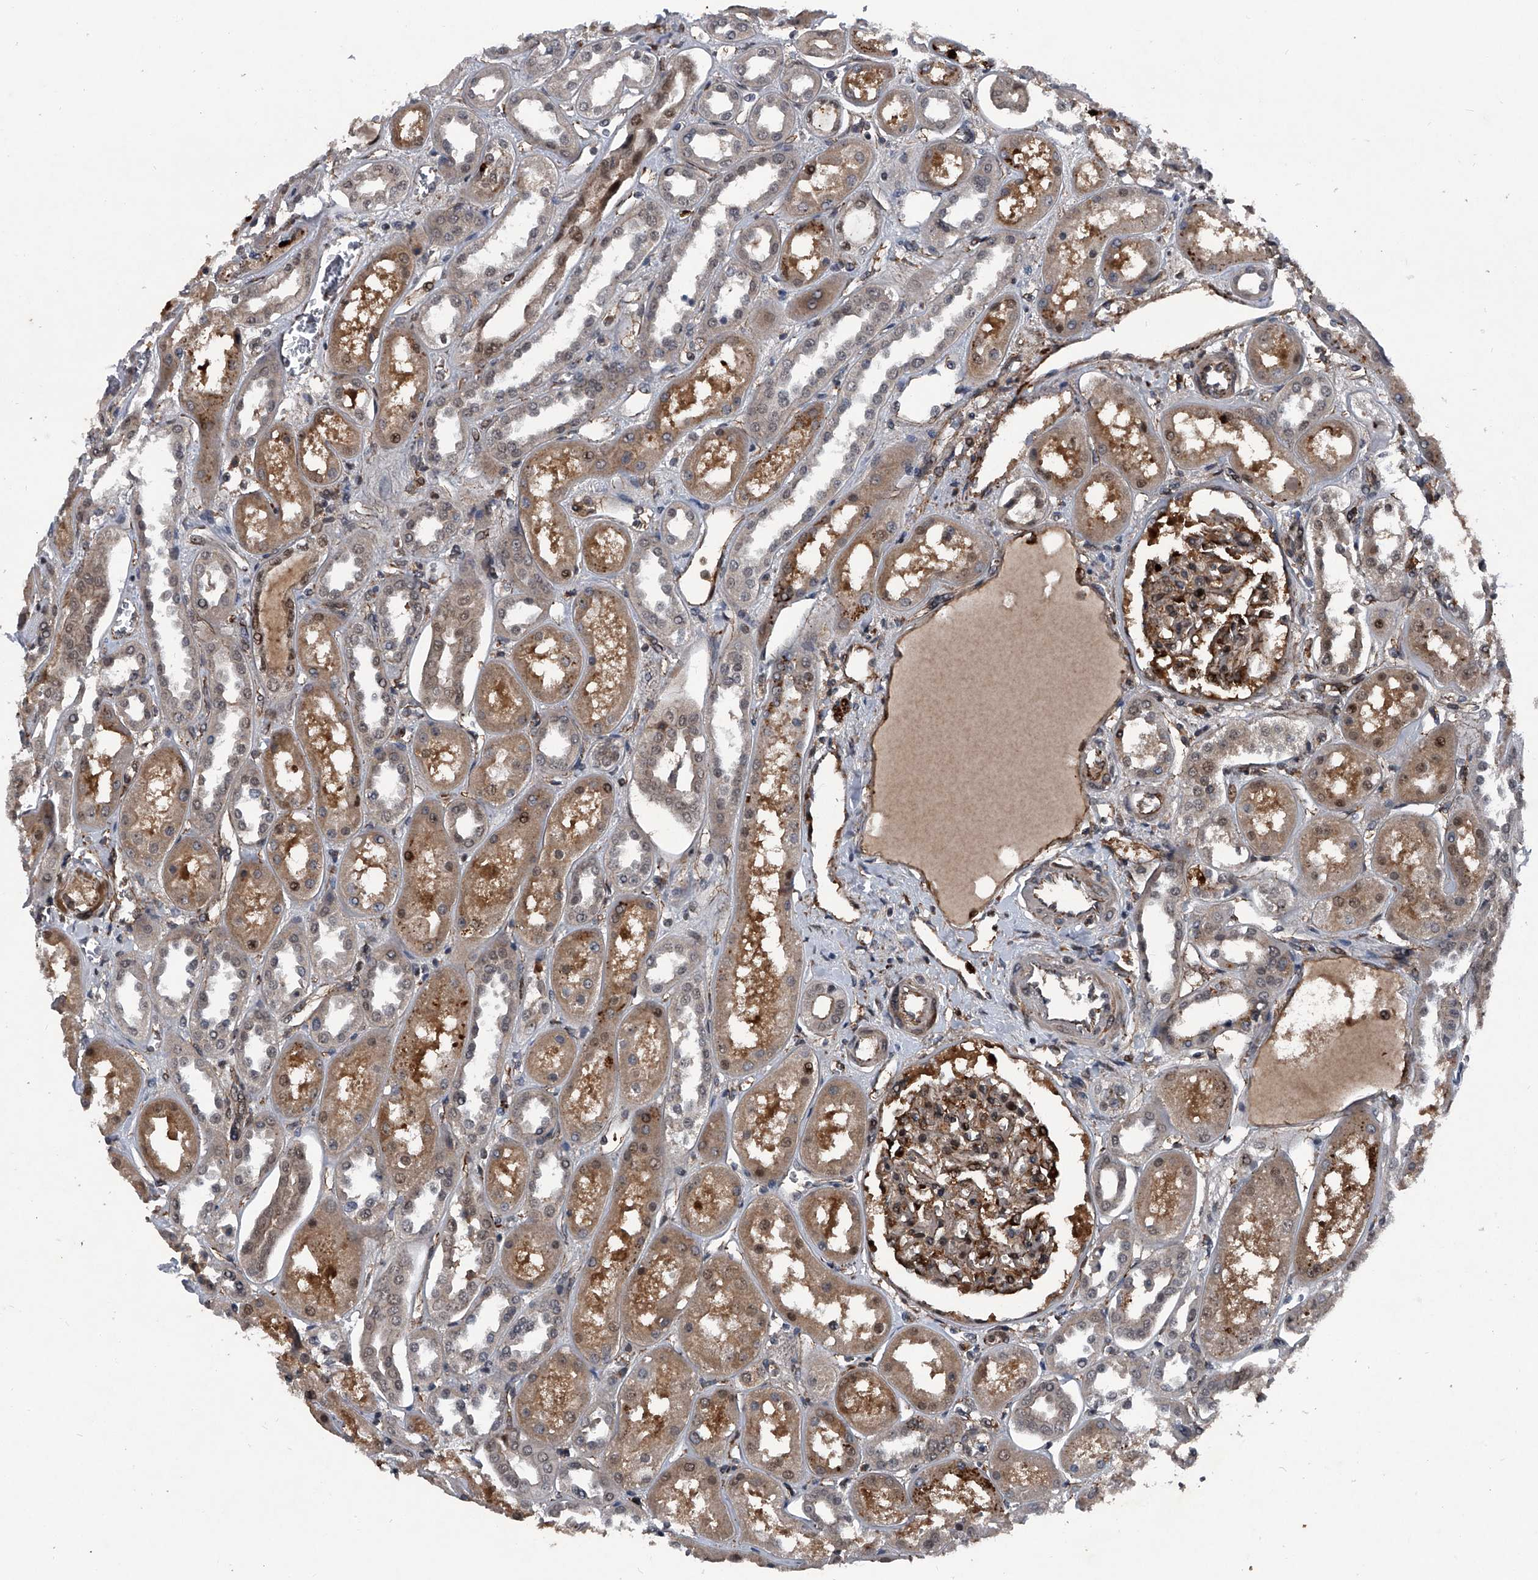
{"staining": {"intensity": "moderate", "quantity": "<25%", "location": "cytoplasmic/membranous"}, "tissue": "kidney", "cell_type": "Cells in glomeruli", "image_type": "normal", "snomed": [{"axis": "morphology", "description": "Normal tissue, NOS"}, {"axis": "topography", "description": "Kidney"}], "caption": "Kidney stained with DAB immunohistochemistry (IHC) shows low levels of moderate cytoplasmic/membranous staining in about <25% of cells in glomeruli. Nuclei are stained in blue.", "gene": "MAPKAP1", "patient": {"sex": "male", "age": 70}}